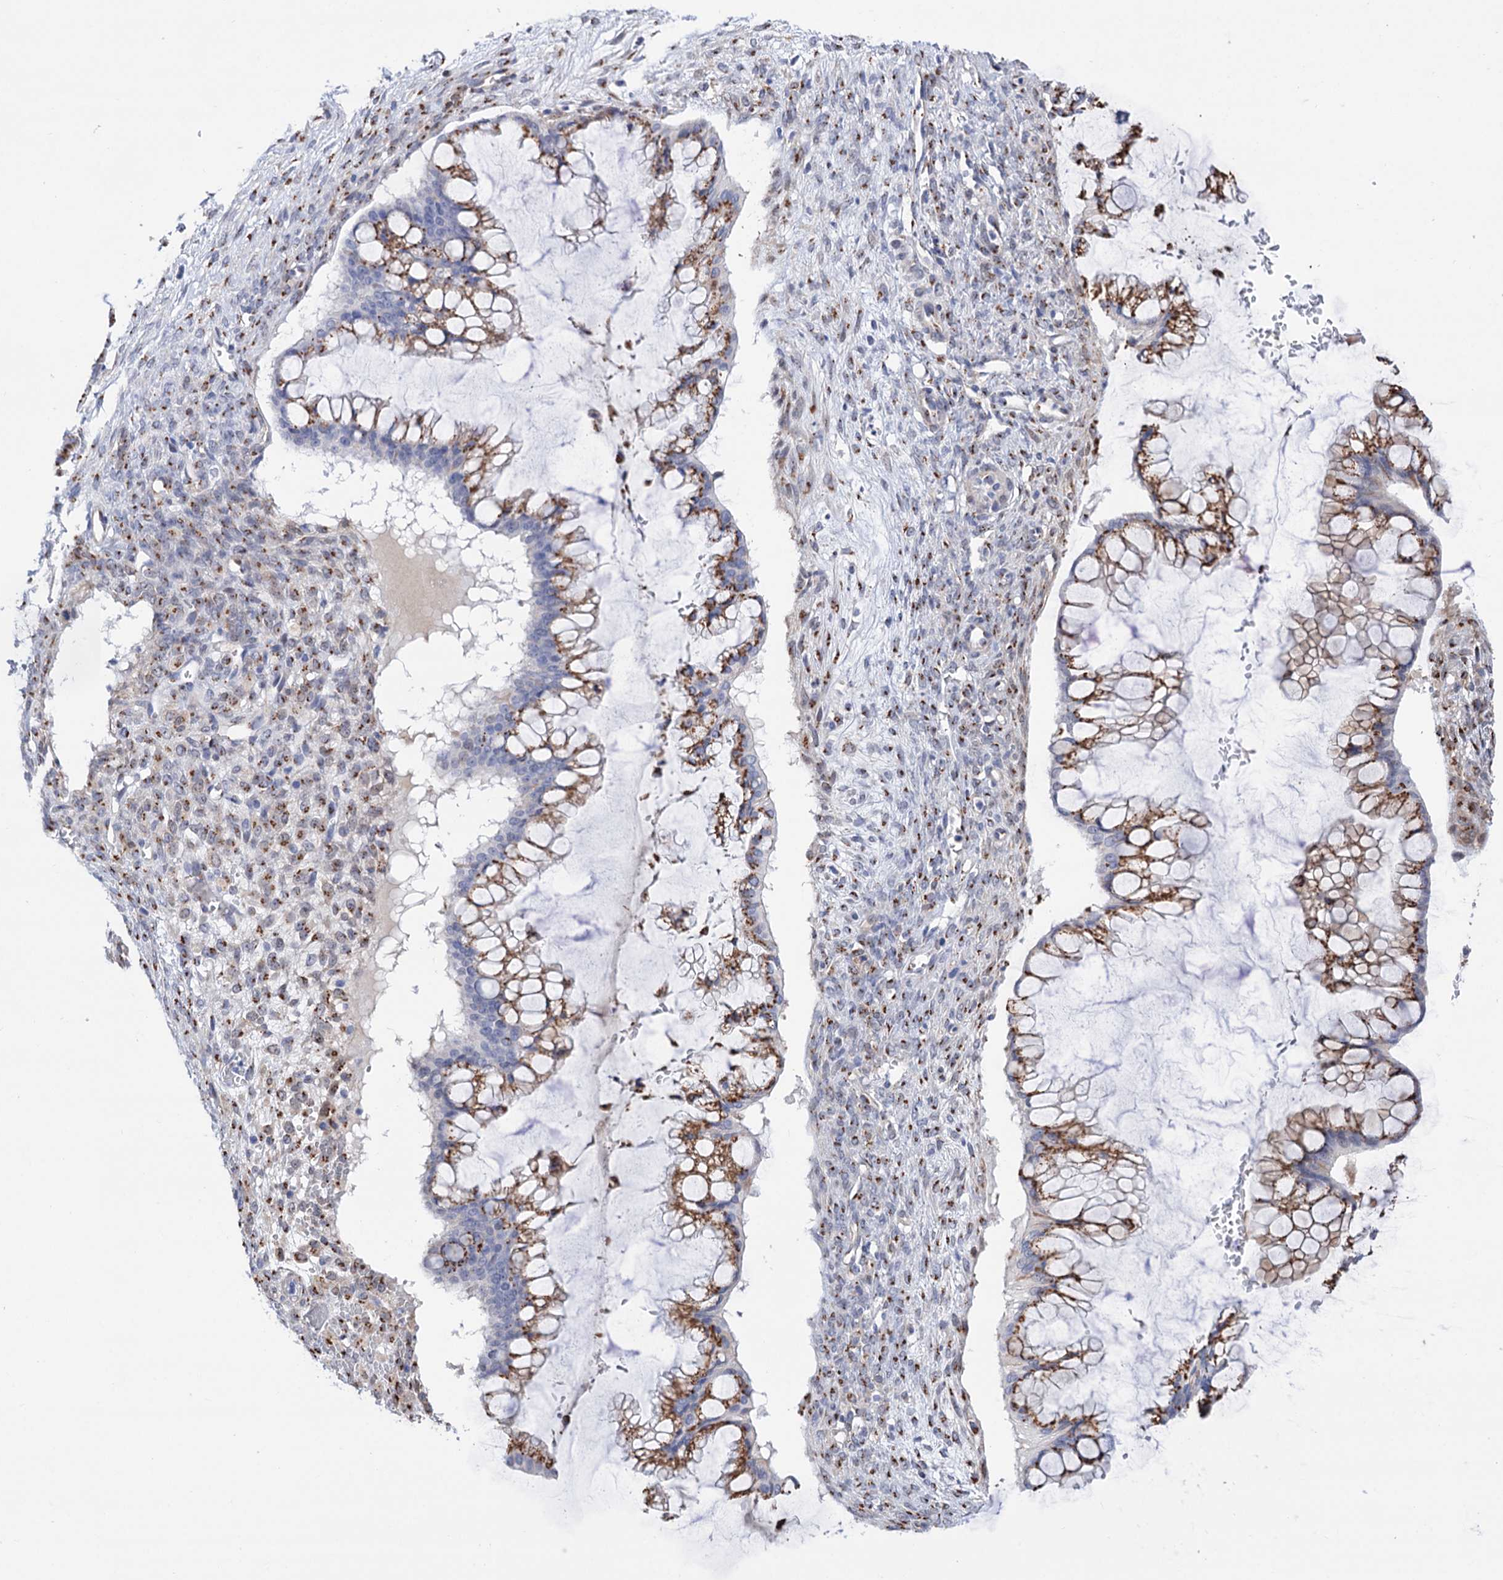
{"staining": {"intensity": "strong", "quantity": ">75%", "location": "cytoplasmic/membranous"}, "tissue": "ovarian cancer", "cell_type": "Tumor cells", "image_type": "cancer", "snomed": [{"axis": "morphology", "description": "Cystadenocarcinoma, mucinous, NOS"}, {"axis": "topography", "description": "Ovary"}], "caption": "A high amount of strong cytoplasmic/membranous expression is seen in approximately >75% of tumor cells in ovarian cancer tissue. Nuclei are stained in blue.", "gene": "C11orf96", "patient": {"sex": "female", "age": 73}}